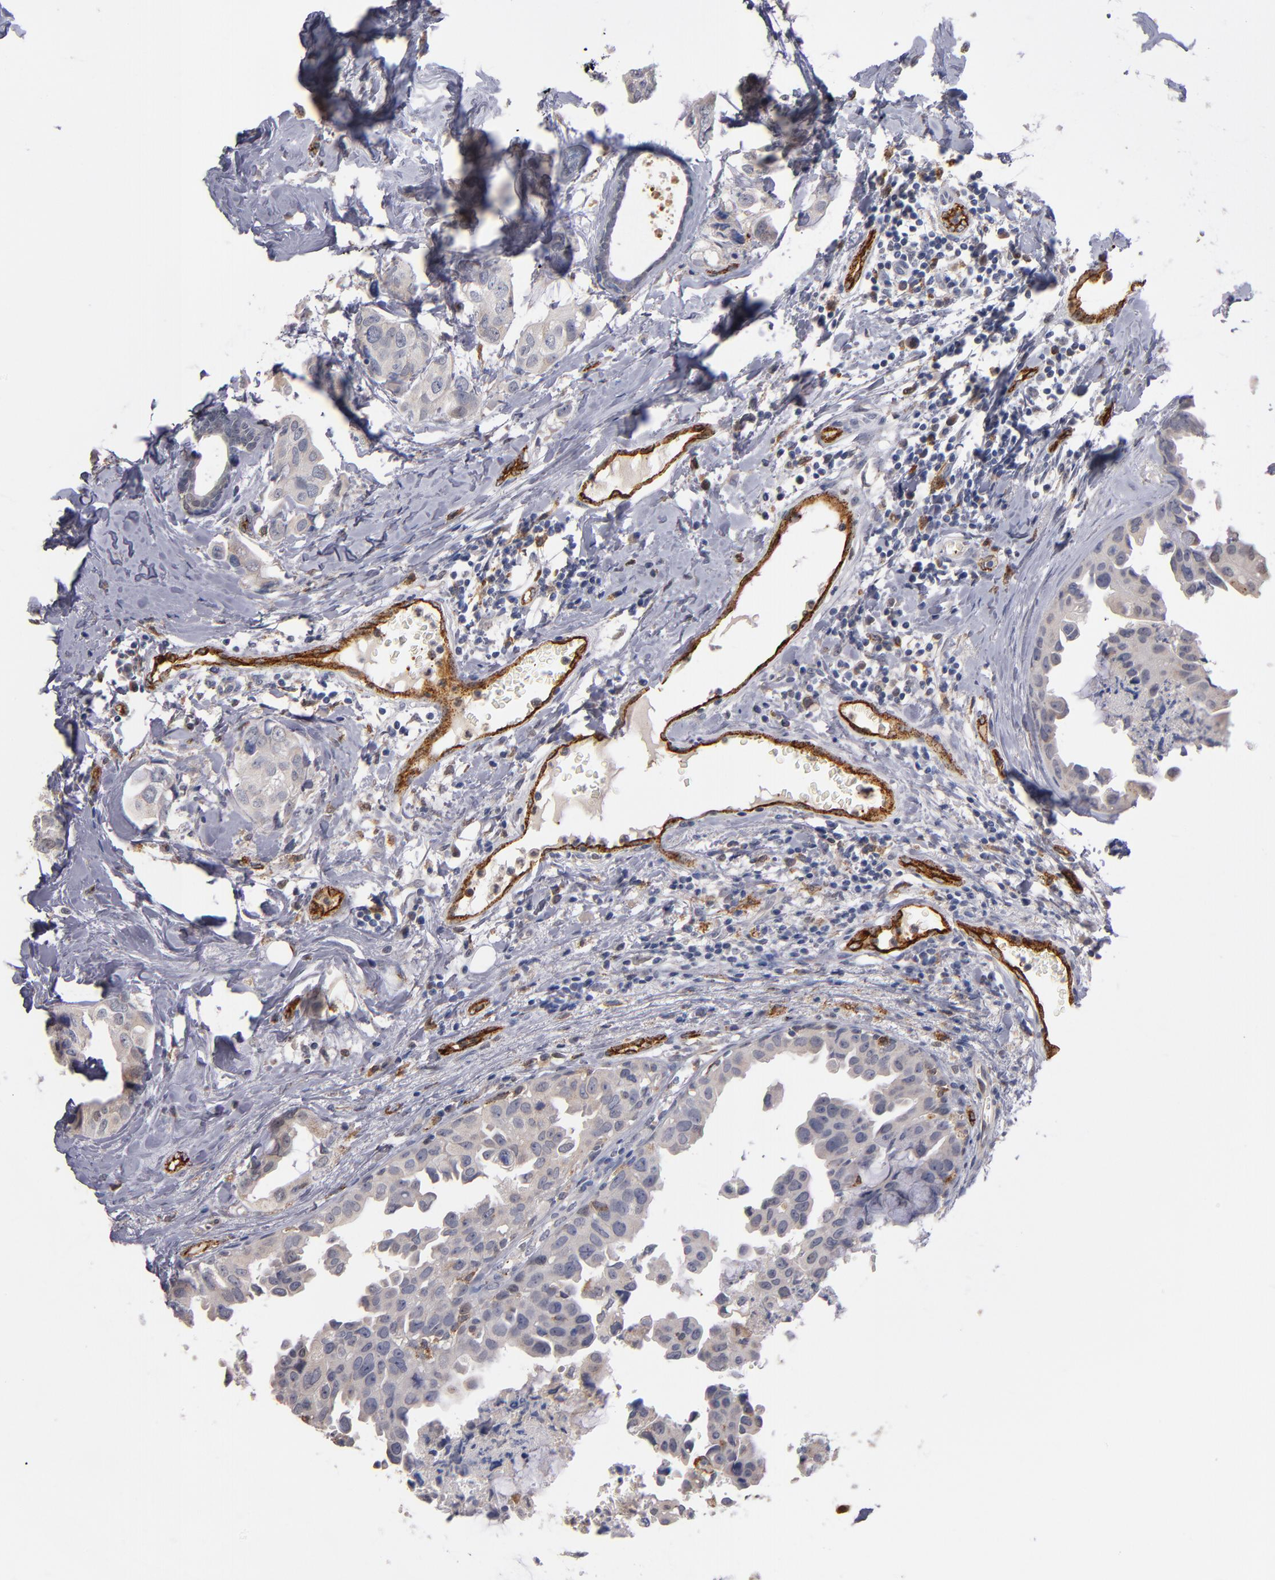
{"staining": {"intensity": "moderate", "quantity": "<25%", "location": "cytoplasmic/membranous"}, "tissue": "breast cancer", "cell_type": "Tumor cells", "image_type": "cancer", "snomed": [{"axis": "morphology", "description": "Duct carcinoma"}, {"axis": "topography", "description": "Breast"}], "caption": "The micrograph demonstrates staining of breast cancer, revealing moderate cytoplasmic/membranous protein expression (brown color) within tumor cells.", "gene": "SELP", "patient": {"sex": "female", "age": 40}}